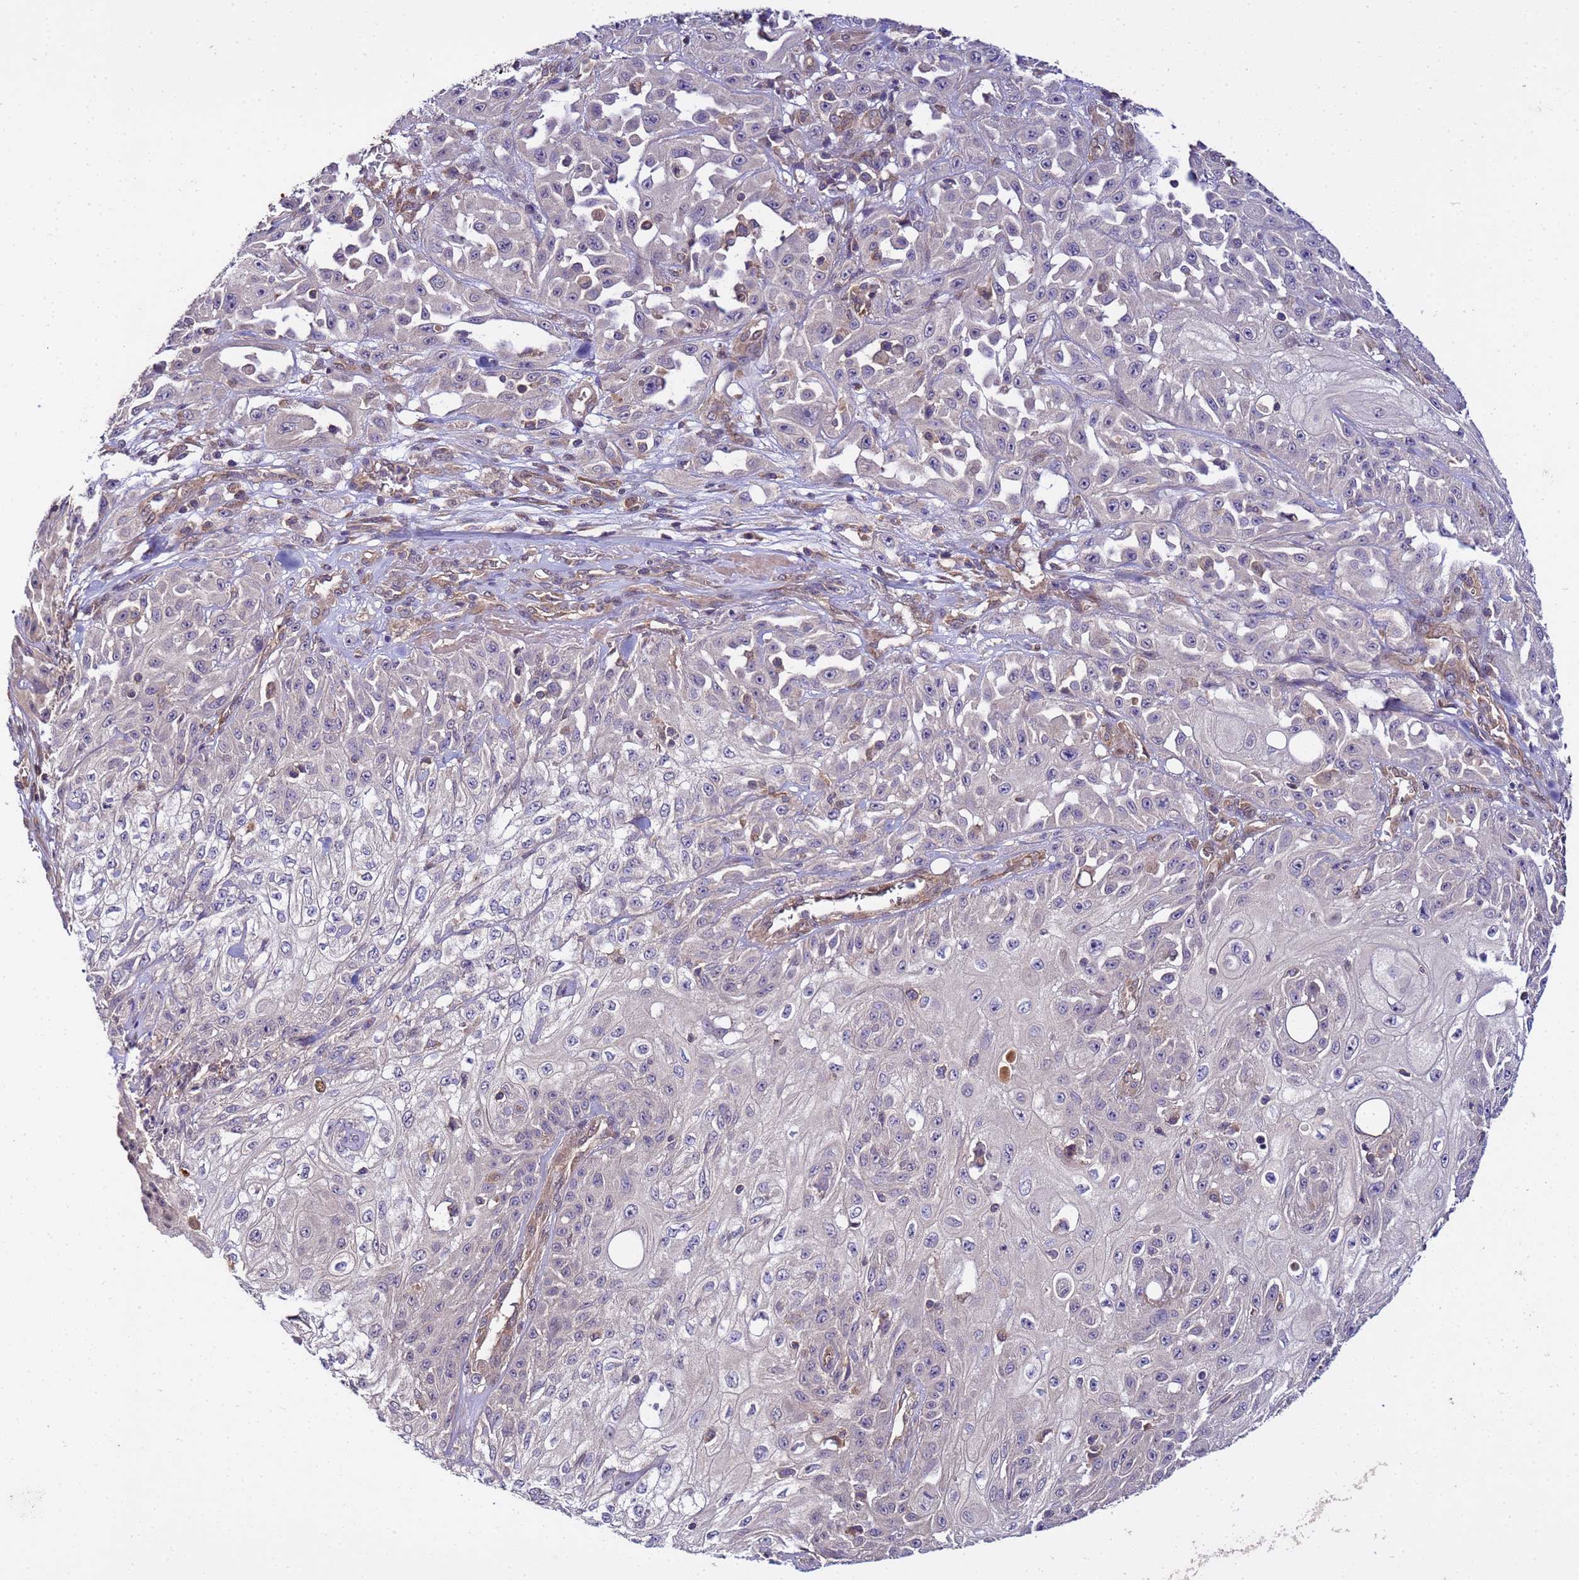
{"staining": {"intensity": "negative", "quantity": "none", "location": "none"}, "tissue": "skin cancer", "cell_type": "Tumor cells", "image_type": "cancer", "snomed": [{"axis": "morphology", "description": "Squamous cell carcinoma, NOS"}, {"axis": "morphology", "description": "Squamous cell carcinoma, metastatic, NOS"}, {"axis": "topography", "description": "Skin"}, {"axis": "topography", "description": "Lymph node"}], "caption": "DAB (3,3'-diaminobenzidine) immunohistochemical staining of skin cancer reveals no significant positivity in tumor cells. (Stains: DAB immunohistochemistry with hematoxylin counter stain, Microscopy: brightfield microscopy at high magnification).", "gene": "GSPT2", "patient": {"sex": "male", "age": 75}}